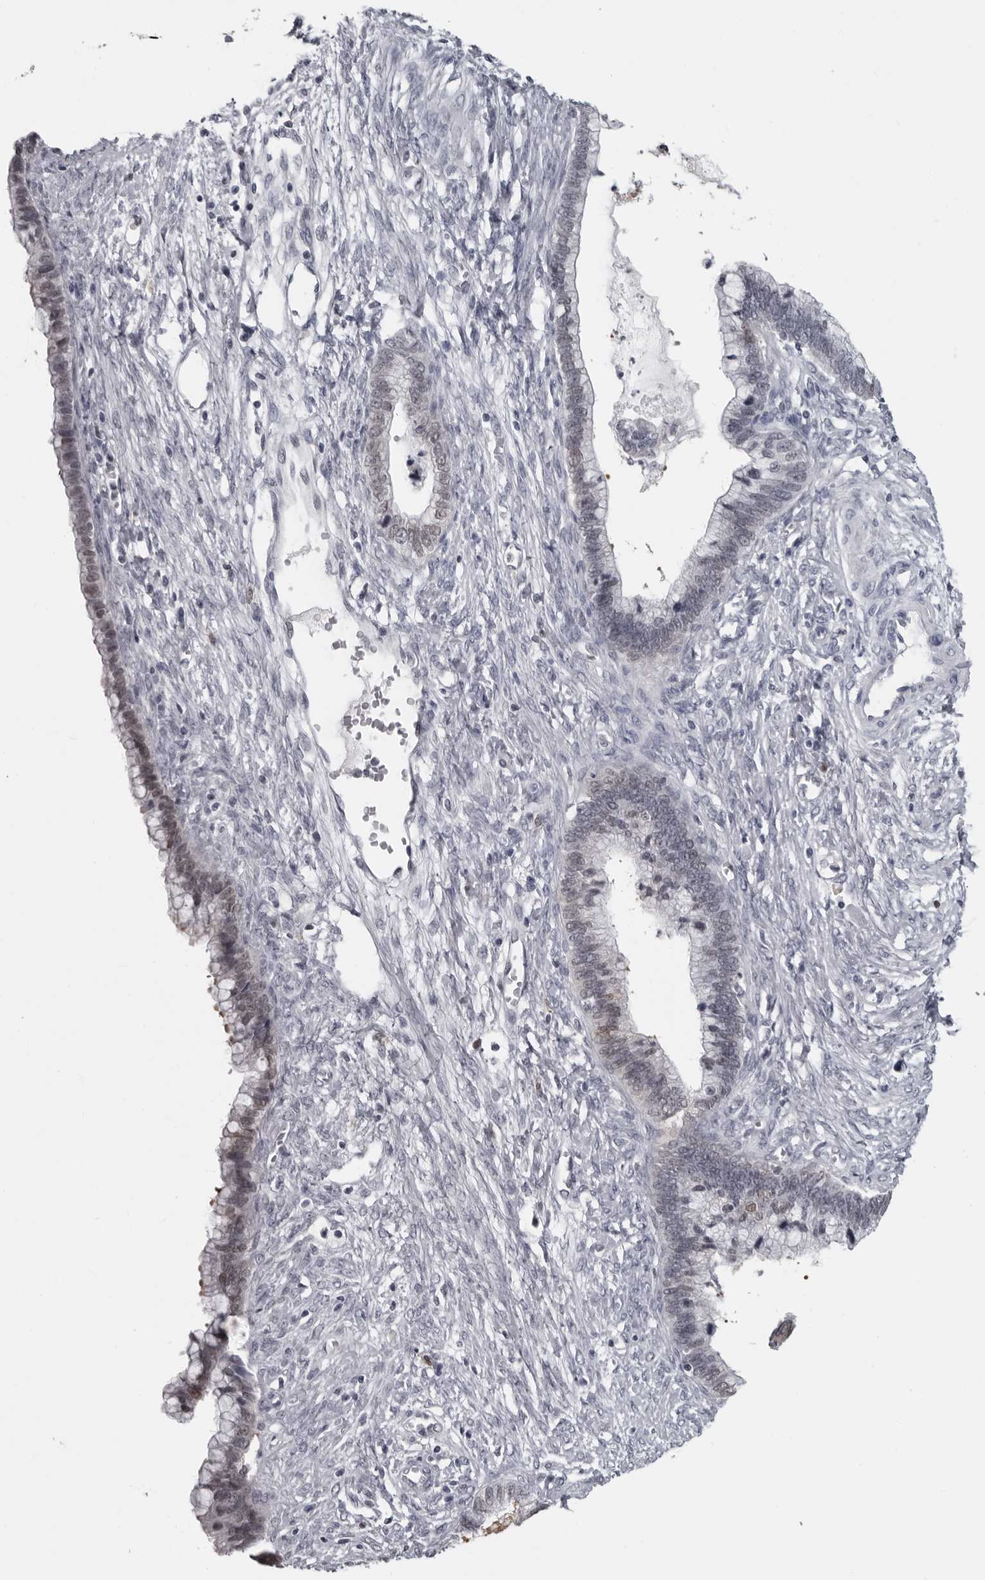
{"staining": {"intensity": "negative", "quantity": "none", "location": "none"}, "tissue": "cervical cancer", "cell_type": "Tumor cells", "image_type": "cancer", "snomed": [{"axis": "morphology", "description": "Adenocarcinoma, NOS"}, {"axis": "topography", "description": "Cervix"}], "caption": "A micrograph of cervical cancer stained for a protein displays no brown staining in tumor cells. (IHC, brightfield microscopy, high magnification).", "gene": "LZIC", "patient": {"sex": "female", "age": 44}}